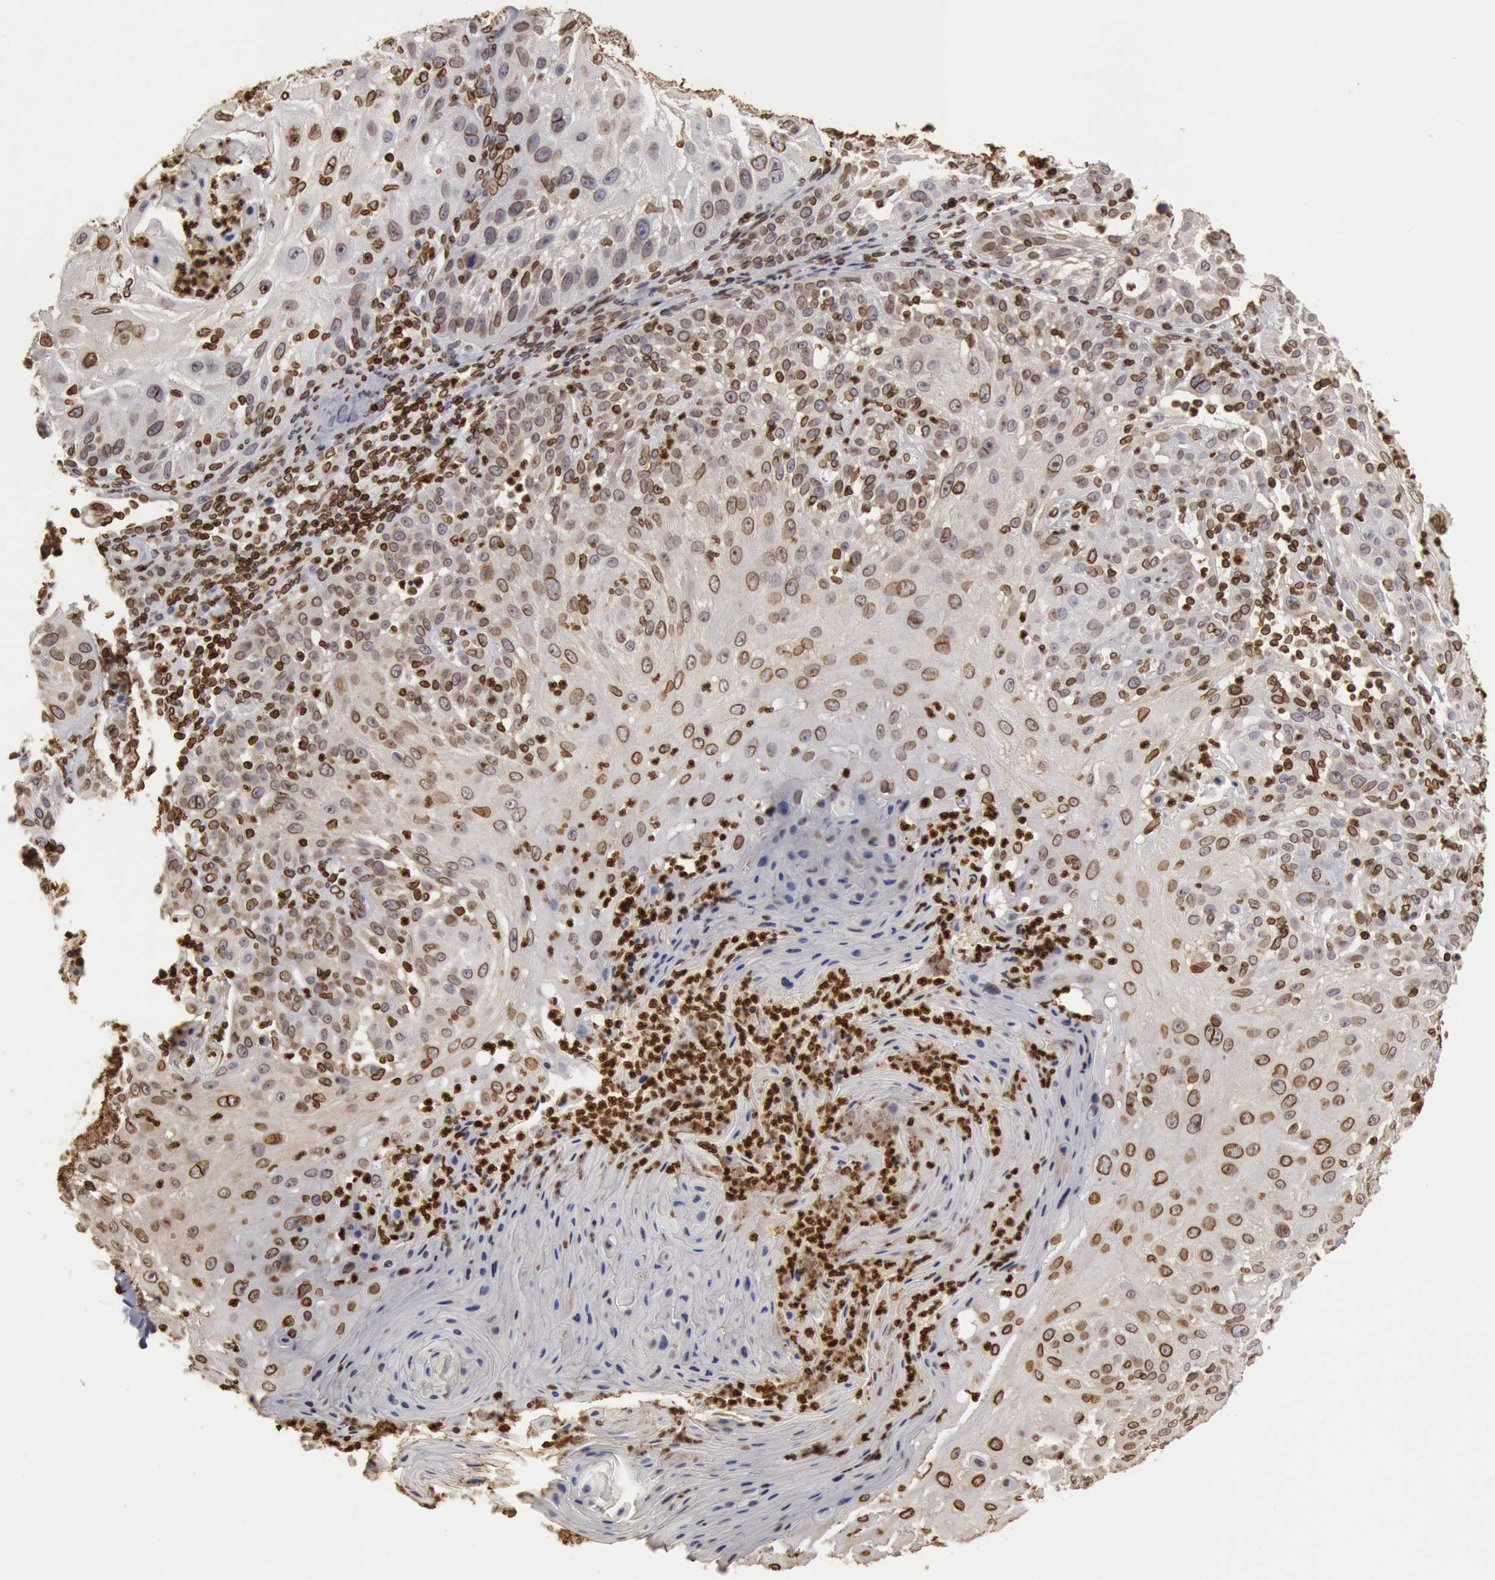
{"staining": {"intensity": "moderate", "quantity": ">75%", "location": "cytoplasmic/membranous,nuclear"}, "tissue": "skin cancer", "cell_type": "Tumor cells", "image_type": "cancer", "snomed": [{"axis": "morphology", "description": "Squamous cell carcinoma, NOS"}, {"axis": "topography", "description": "Skin"}], "caption": "Protein staining by IHC exhibits moderate cytoplasmic/membranous and nuclear staining in approximately >75% of tumor cells in skin cancer (squamous cell carcinoma). Immunohistochemistry (ihc) stains the protein in brown and the nuclei are stained blue.", "gene": "SUN2", "patient": {"sex": "female", "age": 89}}